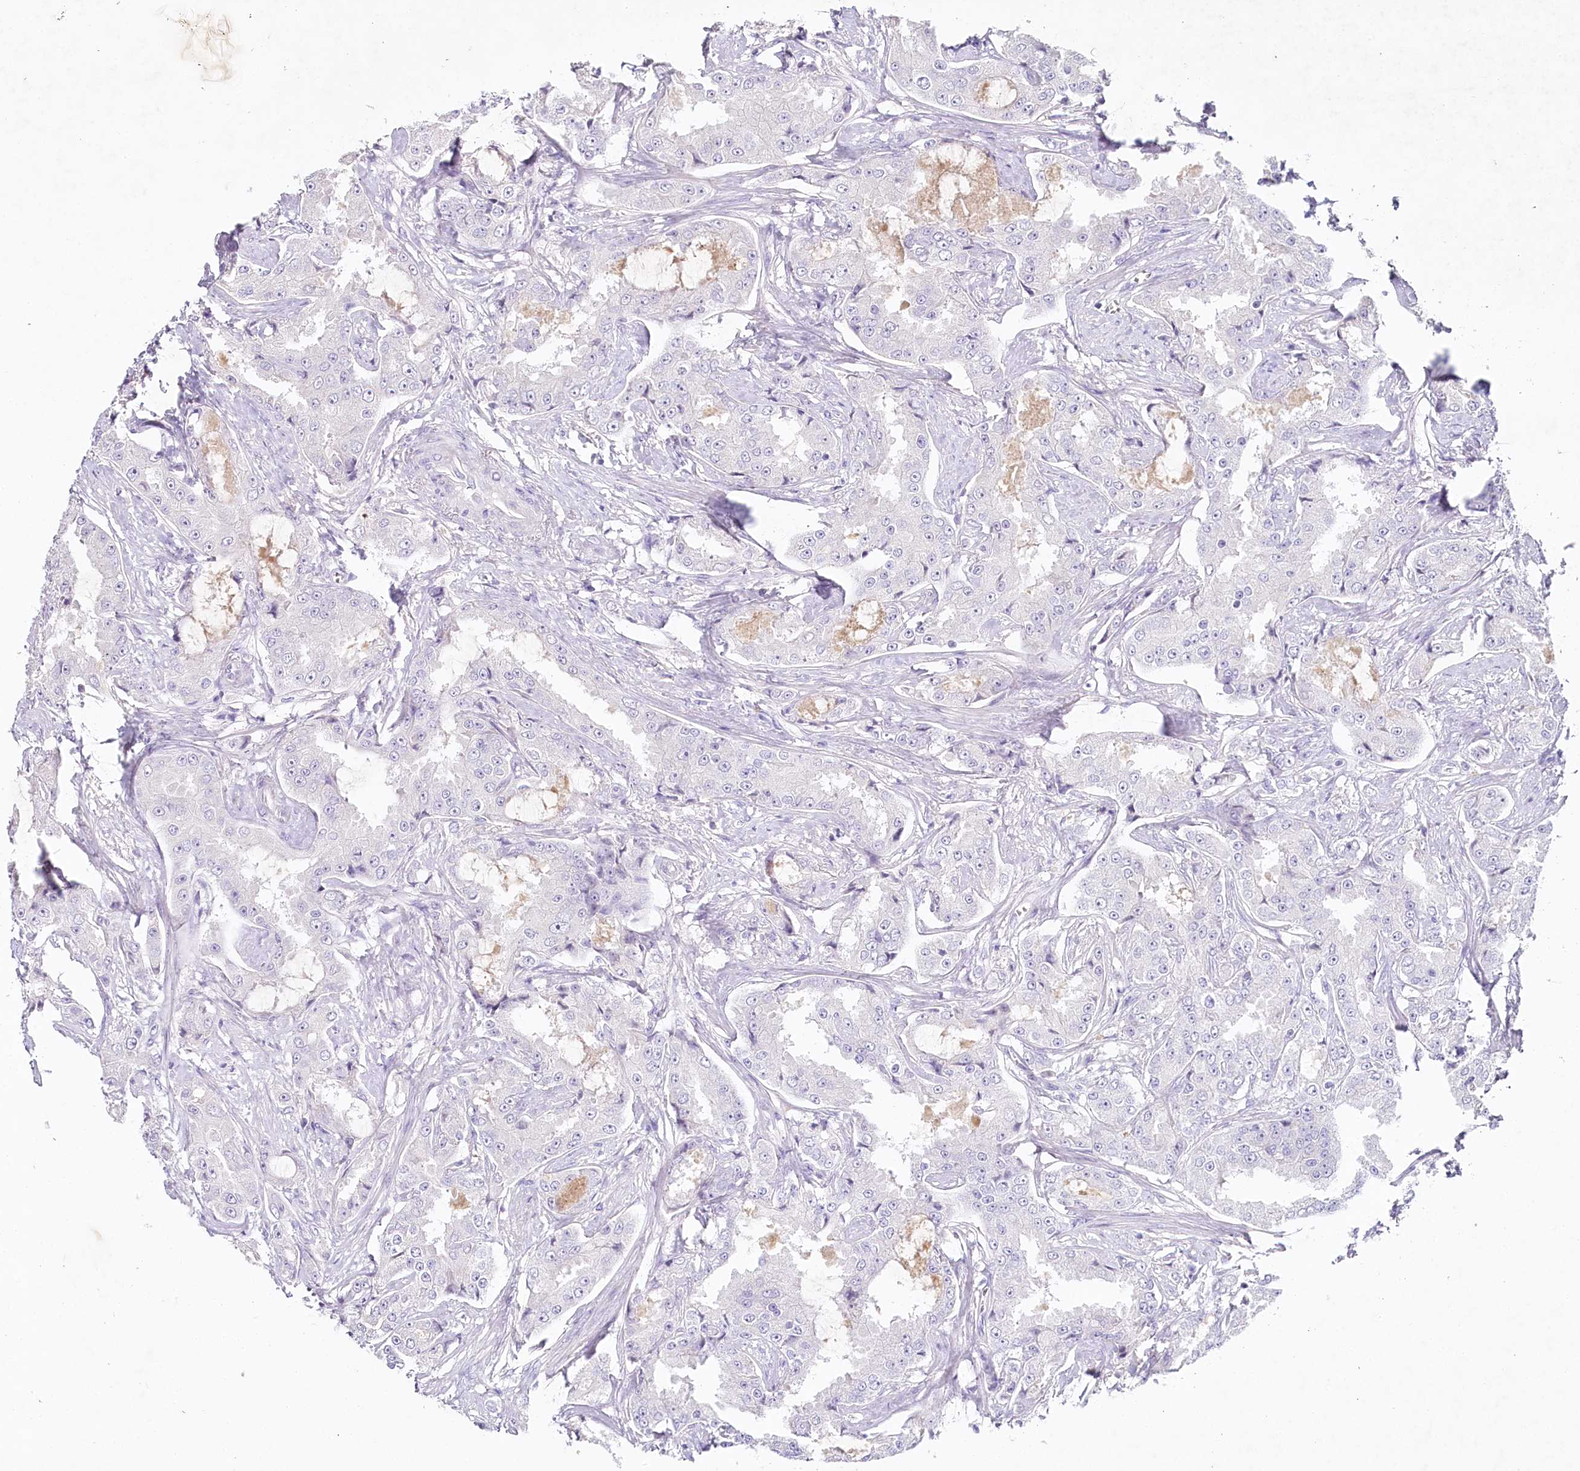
{"staining": {"intensity": "negative", "quantity": "none", "location": "none"}, "tissue": "prostate cancer", "cell_type": "Tumor cells", "image_type": "cancer", "snomed": [{"axis": "morphology", "description": "Adenocarcinoma, High grade"}, {"axis": "topography", "description": "Prostate"}], "caption": "Immunohistochemistry (IHC) photomicrograph of neoplastic tissue: prostate cancer stained with DAB displays no significant protein staining in tumor cells.", "gene": "HPD", "patient": {"sex": "male", "age": 73}}